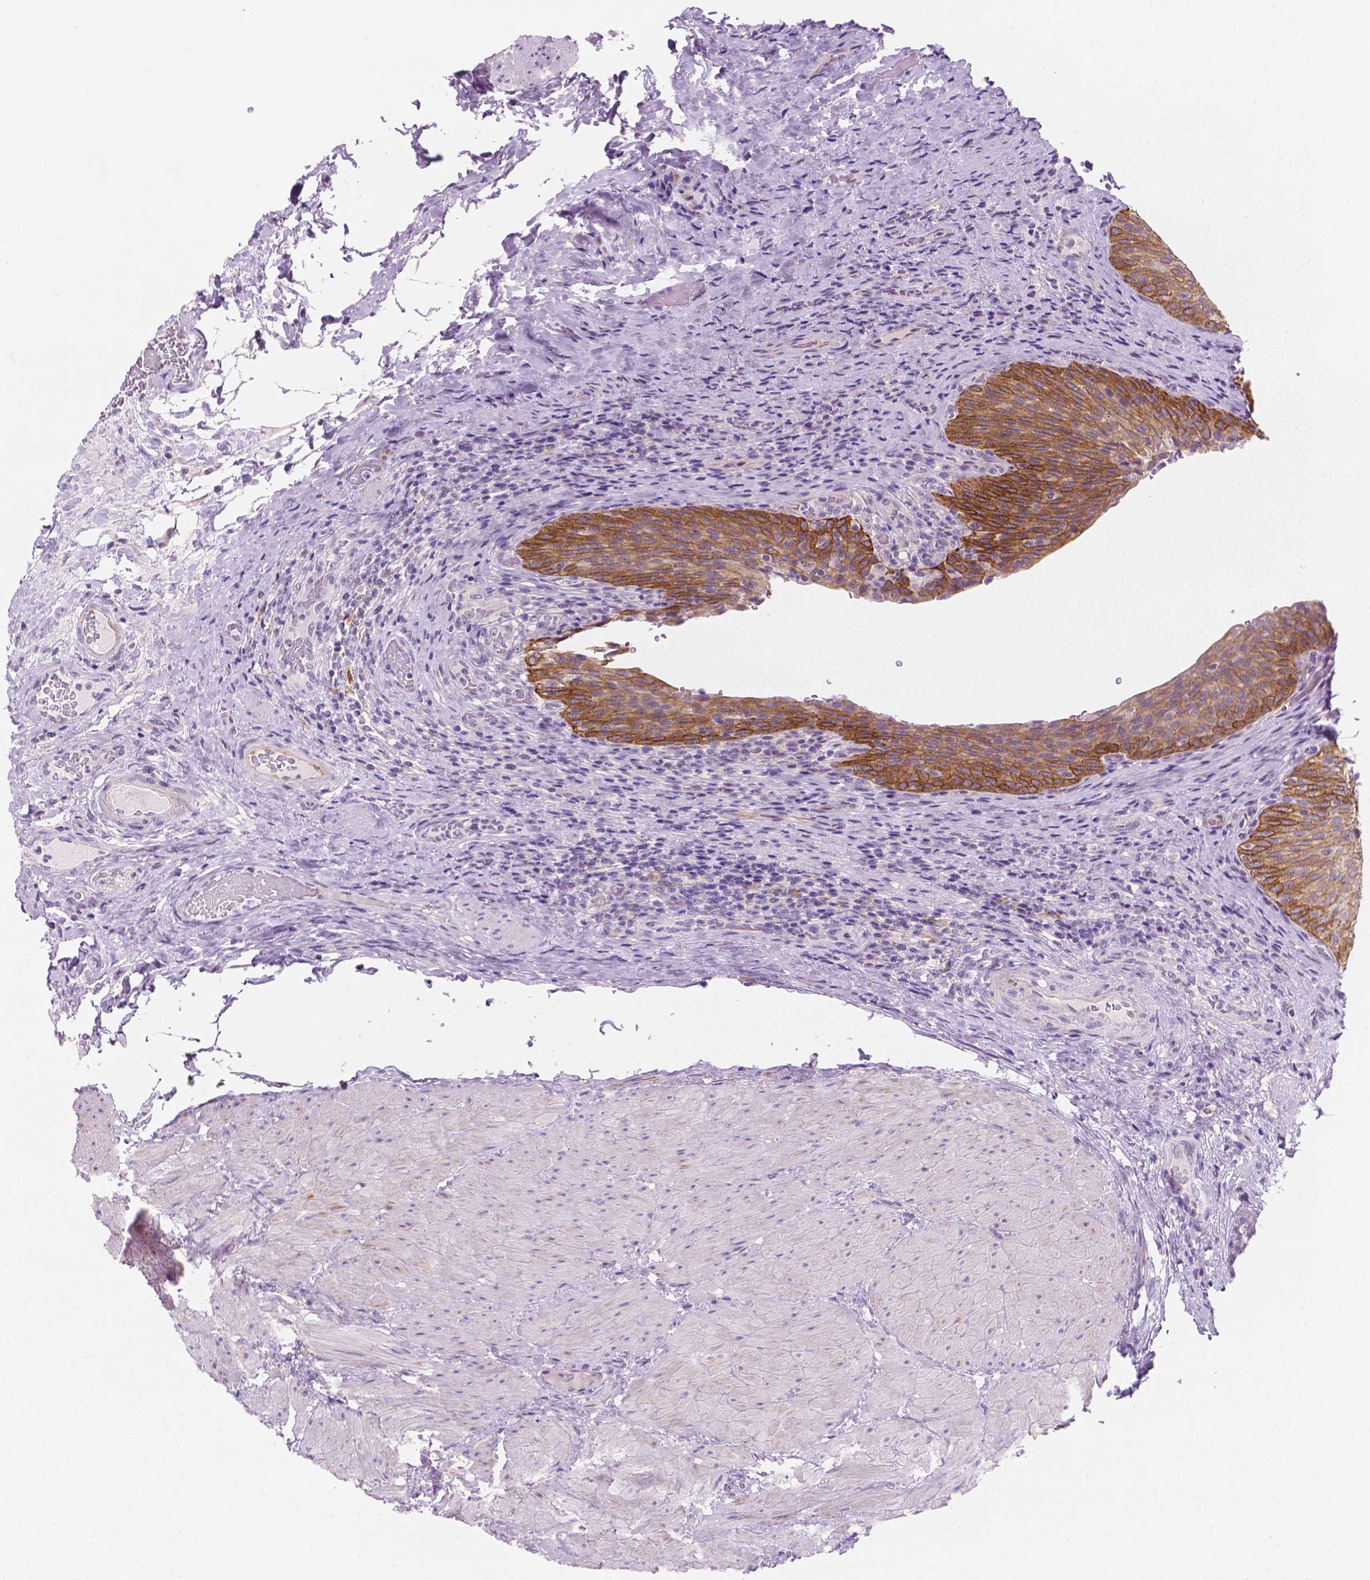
{"staining": {"intensity": "moderate", "quantity": "25%-75%", "location": "cytoplasmic/membranous"}, "tissue": "urinary bladder", "cell_type": "Urothelial cells", "image_type": "normal", "snomed": [{"axis": "morphology", "description": "Normal tissue, NOS"}, {"axis": "topography", "description": "Urinary bladder"}, {"axis": "topography", "description": "Peripheral nerve tissue"}], "caption": "IHC histopathology image of normal human urinary bladder stained for a protein (brown), which displays medium levels of moderate cytoplasmic/membranous expression in approximately 25%-75% of urothelial cells.", "gene": "EPPK1", "patient": {"sex": "male", "age": 66}}